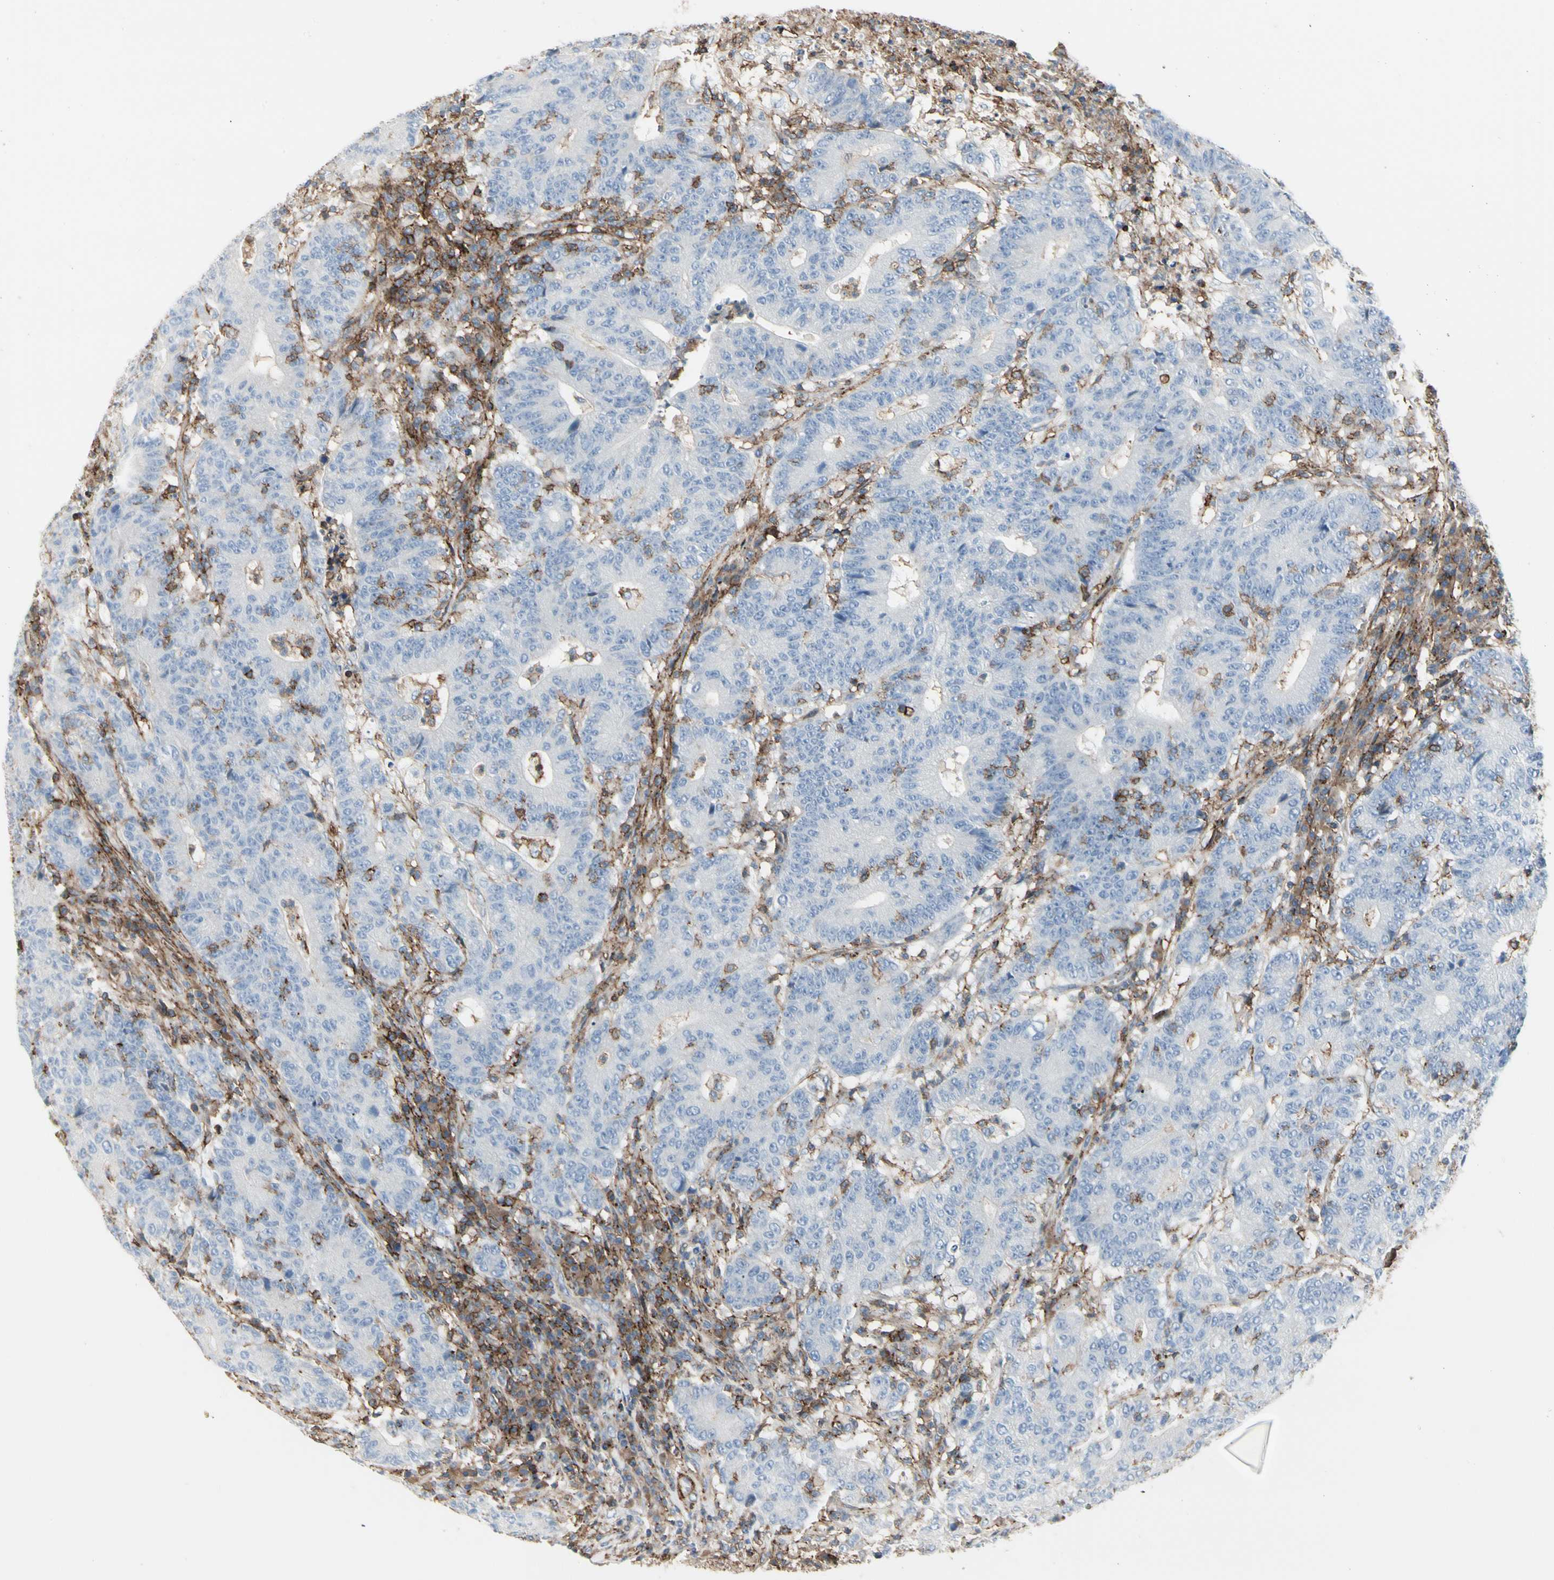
{"staining": {"intensity": "negative", "quantity": "none", "location": "none"}, "tissue": "colorectal cancer", "cell_type": "Tumor cells", "image_type": "cancer", "snomed": [{"axis": "morphology", "description": "Normal tissue, NOS"}, {"axis": "morphology", "description": "Adenocarcinoma, NOS"}, {"axis": "topography", "description": "Colon"}], "caption": "High power microscopy image of an immunohistochemistry image of colorectal cancer, revealing no significant expression in tumor cells.", "gene": "CLEC2B", "patient": {"sex": "female", "age": 75}}